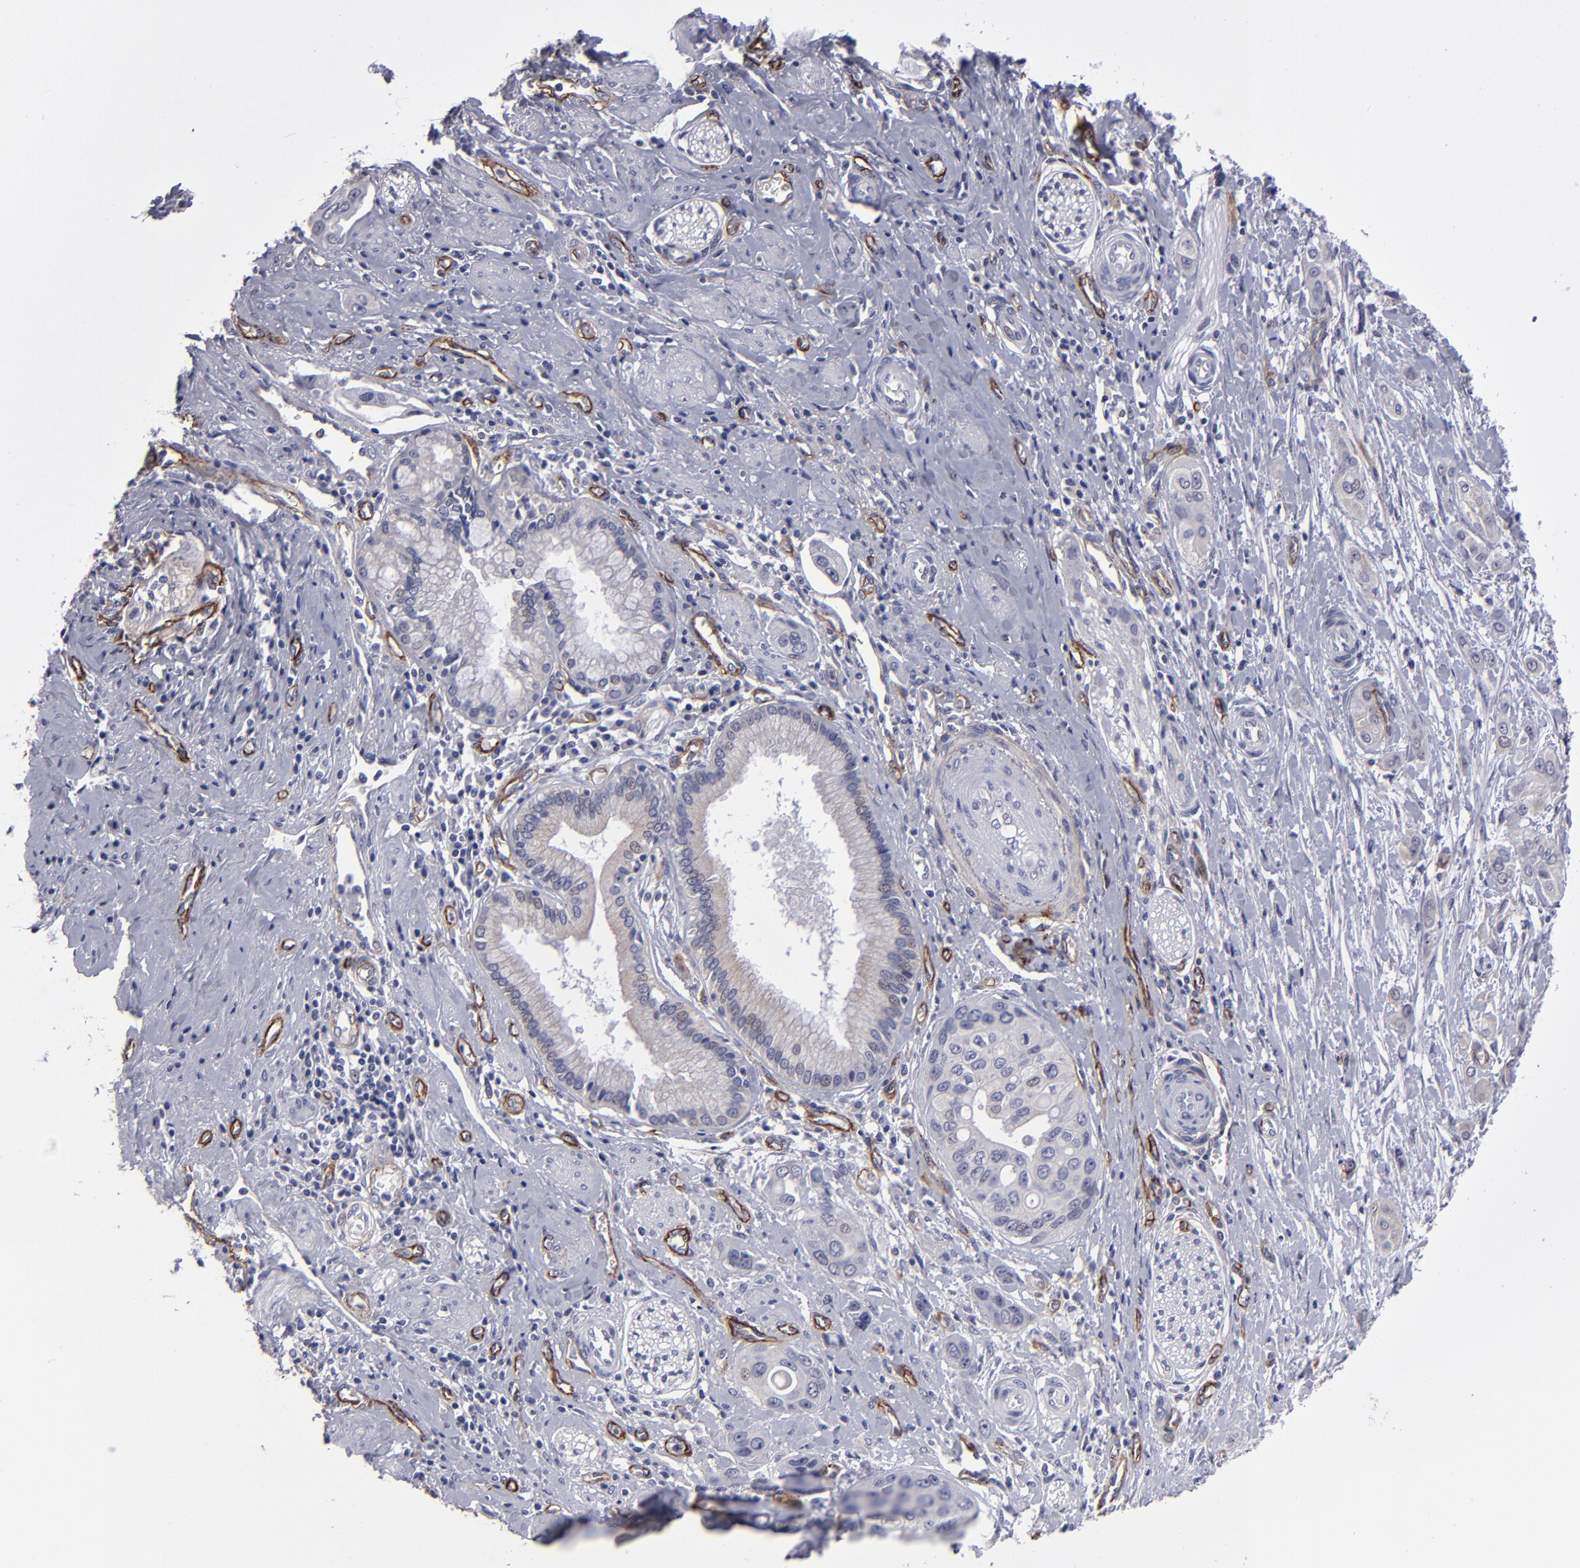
{"staining": {"intensity": "weak", "quantity": "<25%", "location": "cytoplasmic/membranous,nuclear"}, "tissue": "pancreatic cancer", "cell_type": "Tumor cells", "image_type": "cancer", "snomed": [{"axis": "morphology", "description": "Adenocarcinoma, NOS"}, {"axis": "topography", "description": "Pancreas"}], "caption": "IHC histopathology image of neoplastic tissue: human pancreatic cancer (adenocarcinoma) stained with DAB exhibits no significant protein staining in tumor cells. (Brightfield microscopy of DAB (3,3'-diaminobenzidine) IHC at high magnification).", "gene": "ZNF175", "patient": {"sex": "female", "age": 60}}